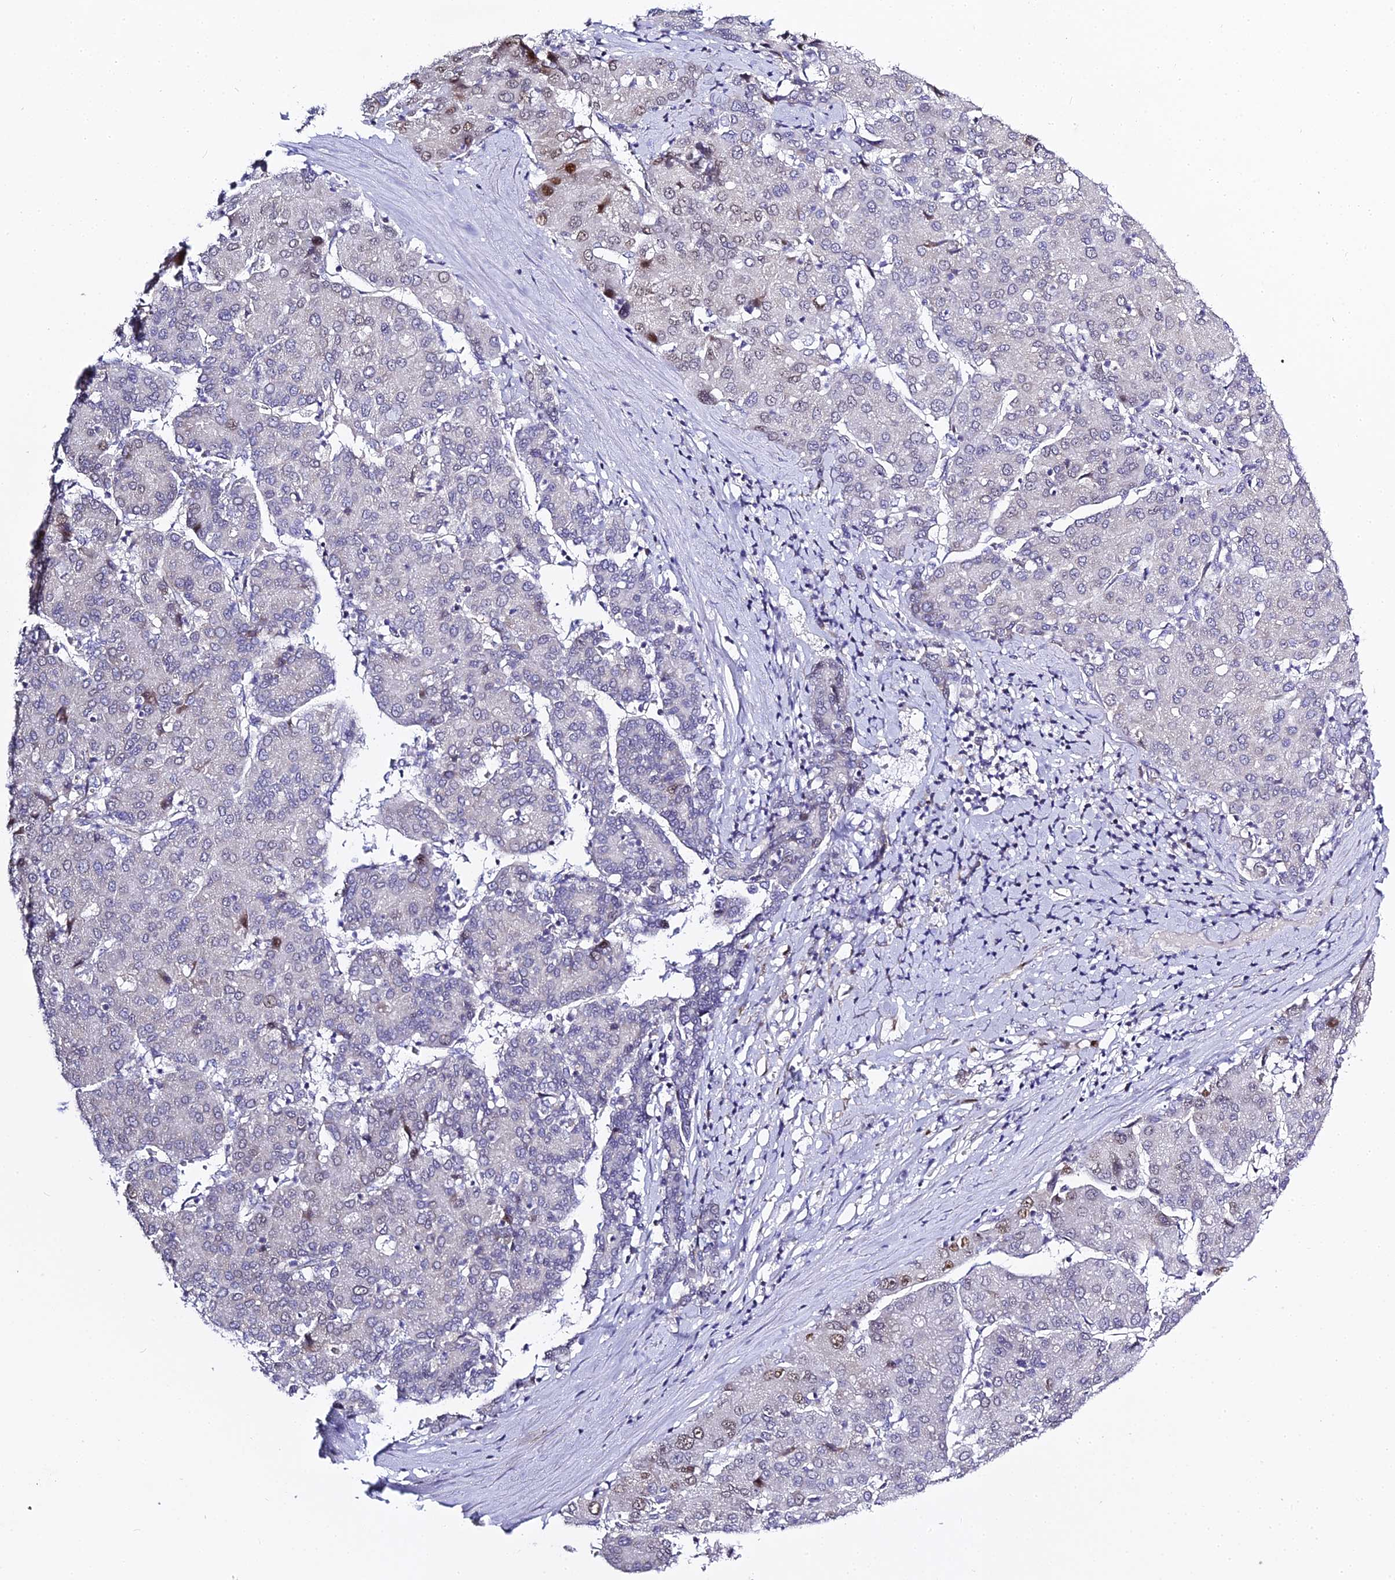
{"staining": {"intensity": "strong", "quantity": "<25%", "location": "nuclear"}, "tissue": "liver cancer", "cell_type": "Tumor cells", "image_type": "cancer", "snomed": [{"axis": "morphology", "description": "Carcinoma, Hepatocellular, NOS"}, {"axis": "topography", "description": "Liver"}], "caption": "Strong nuclear staining is seen in about <25% of tumor cells in liver hepatocellular carcinoma. (IHC, brightfield microscopy, high magnification).", "gene": "SERP1", "patient": {"sex": "male", "age": 65}}